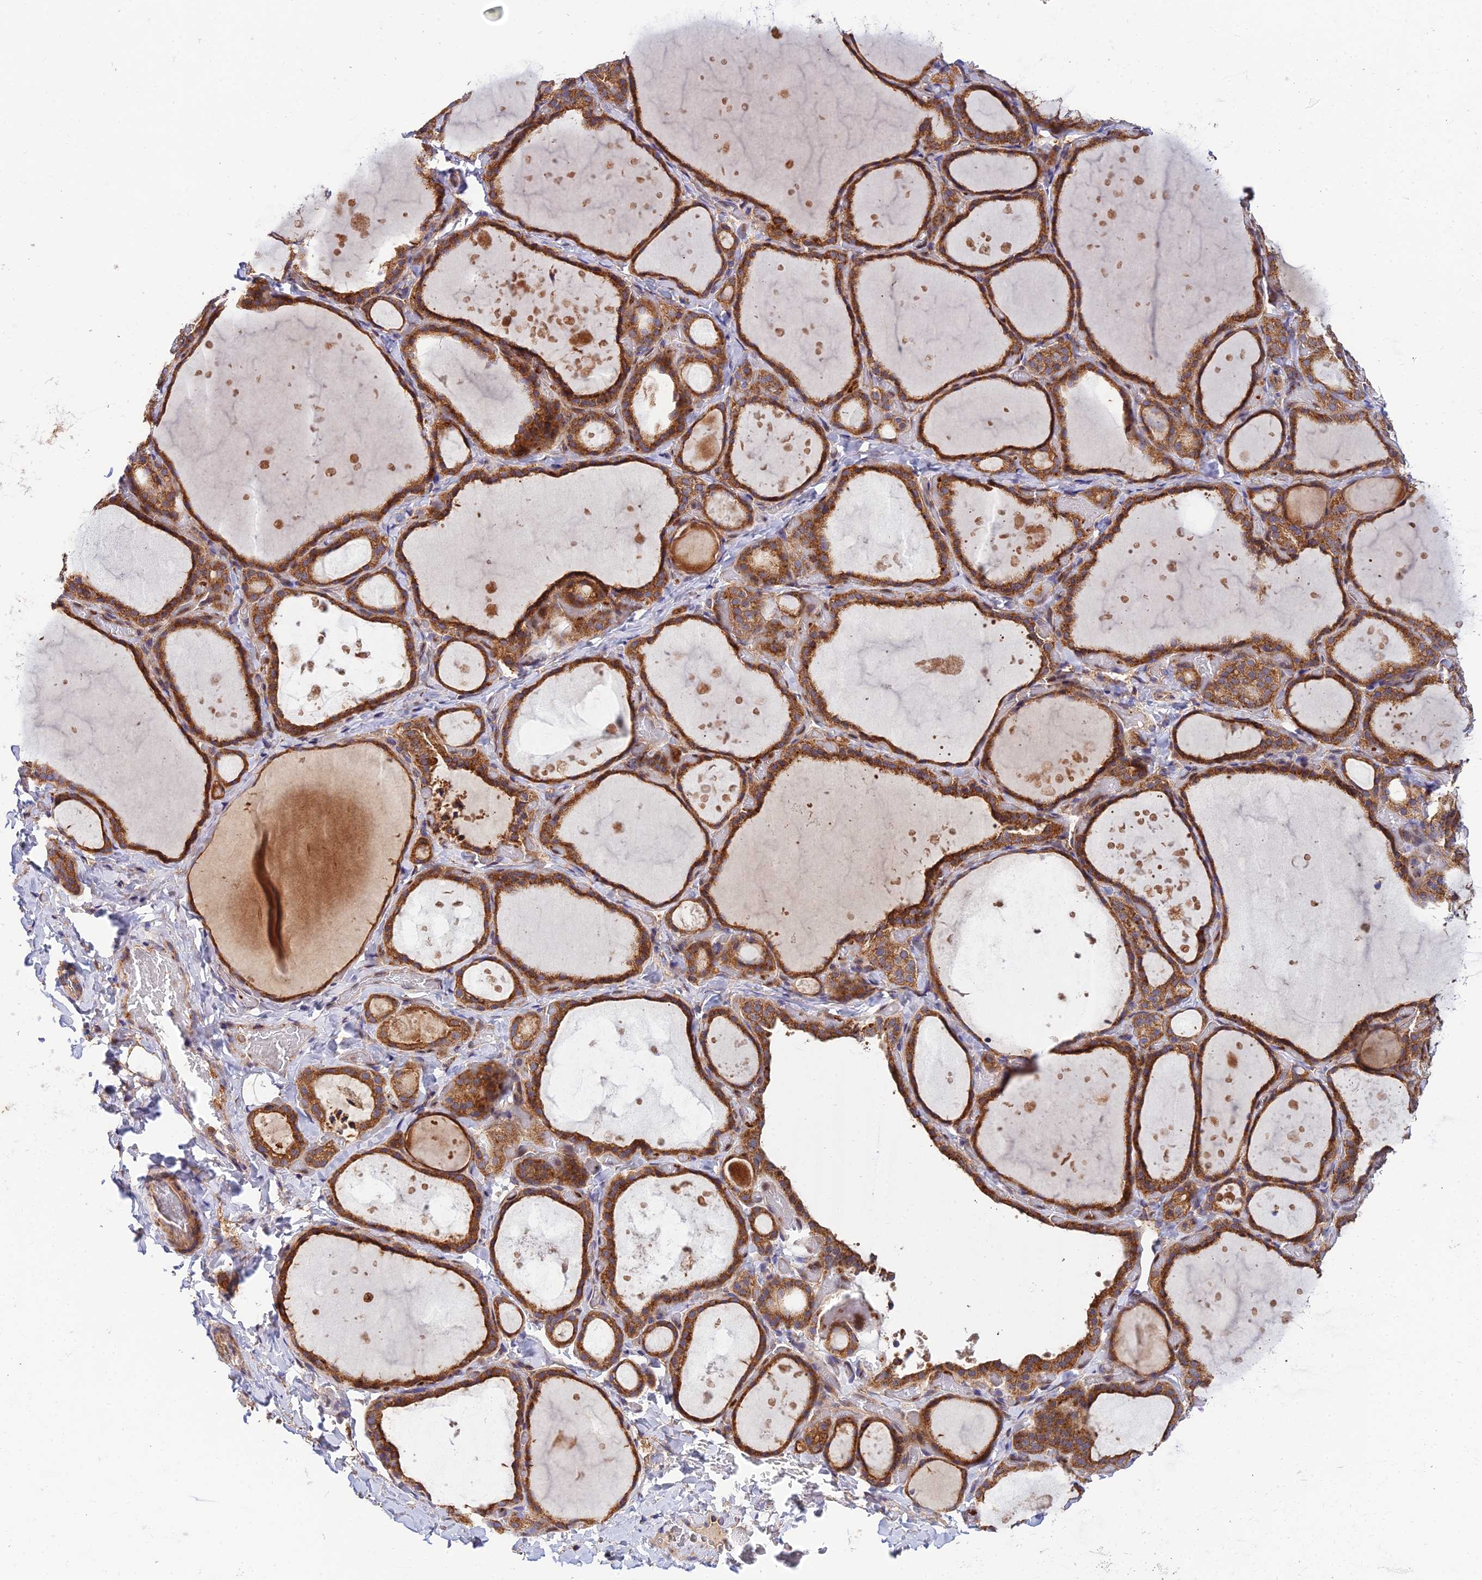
{"staining": {"intensity": "moderate", "quantity": ">75%", "location": "cytoplasmic/membranous"}, "tissue": "thyroid gland", "cell_type": "Glandular cells", "image_type": "normal", "snomed": [{"axis": "morphology", "description": "Normal tissue, NOS"}, {"axis": "topography", "description": "Thyroid gland"}], "caption": "This image shows immunohistochemistry (IHC) staining of unremarkable thyroid gland, with medium moderate cytoplasmic/membranous expression in approximately >75% of glandular cells.", "gene": "PODNL1", "patient": {"sex": "female", "age": 44}}